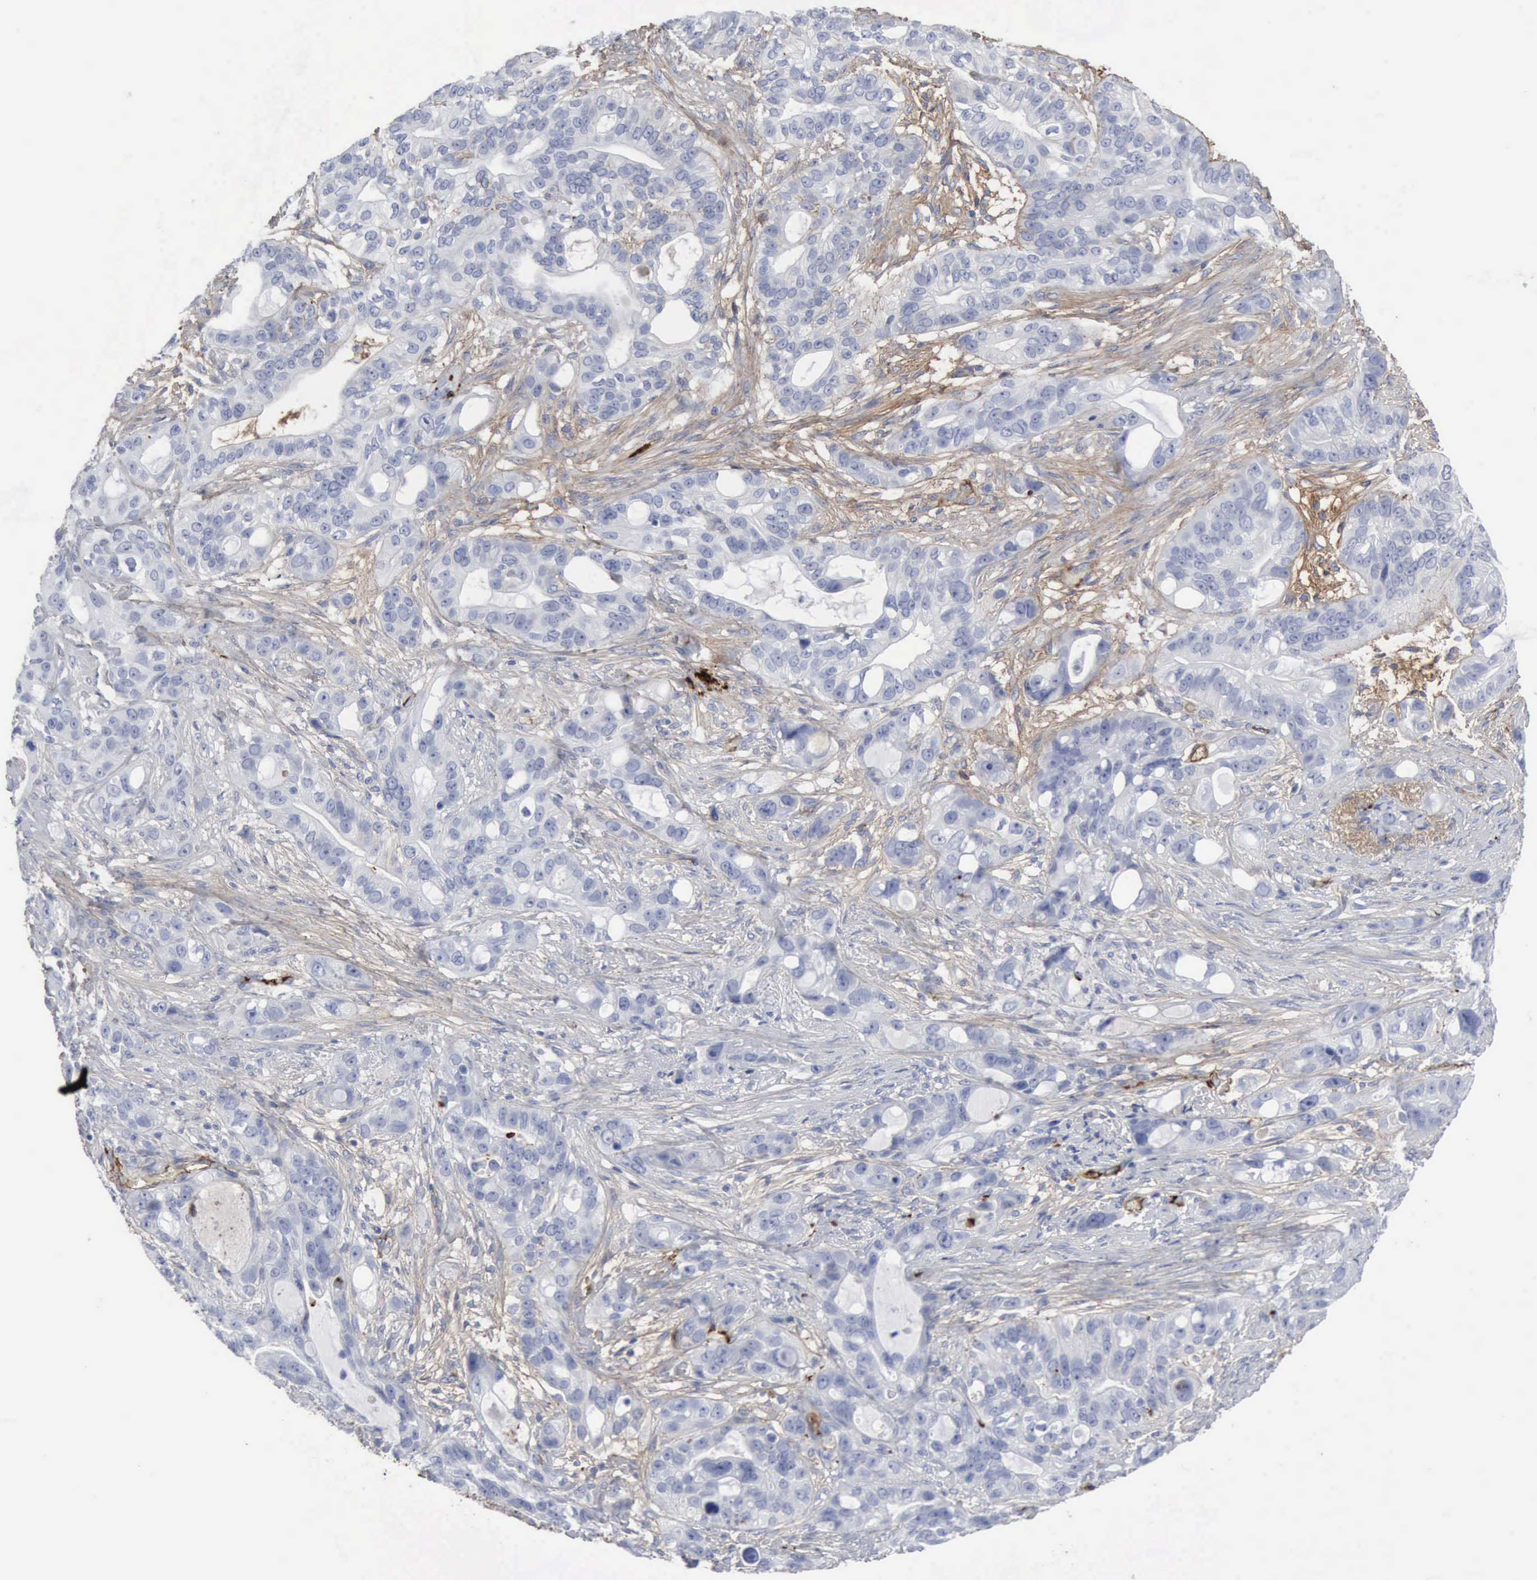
{"staining": {"intensity": "negative", "quantity": "none", "location": "none"}, "tissue": "stomach cancer", "cell_type": "Tumor cells", "image_type": "cancer", "snomed": [{"axis": "morphology", "description": "Adenocarcinoma, NOS"}, {"axis": "topography", "description": "Stomach, upper"}], "caption": "This micrograph is of adenocarcinoma (stomach) stained with immunohistochemistry (IHC) to label a protein in brown with the nuclei are counter-stained blue. There is no staining in tumor cells.", "gene": "C4BPA", "patient": {"sex": "male", "age": 47}}